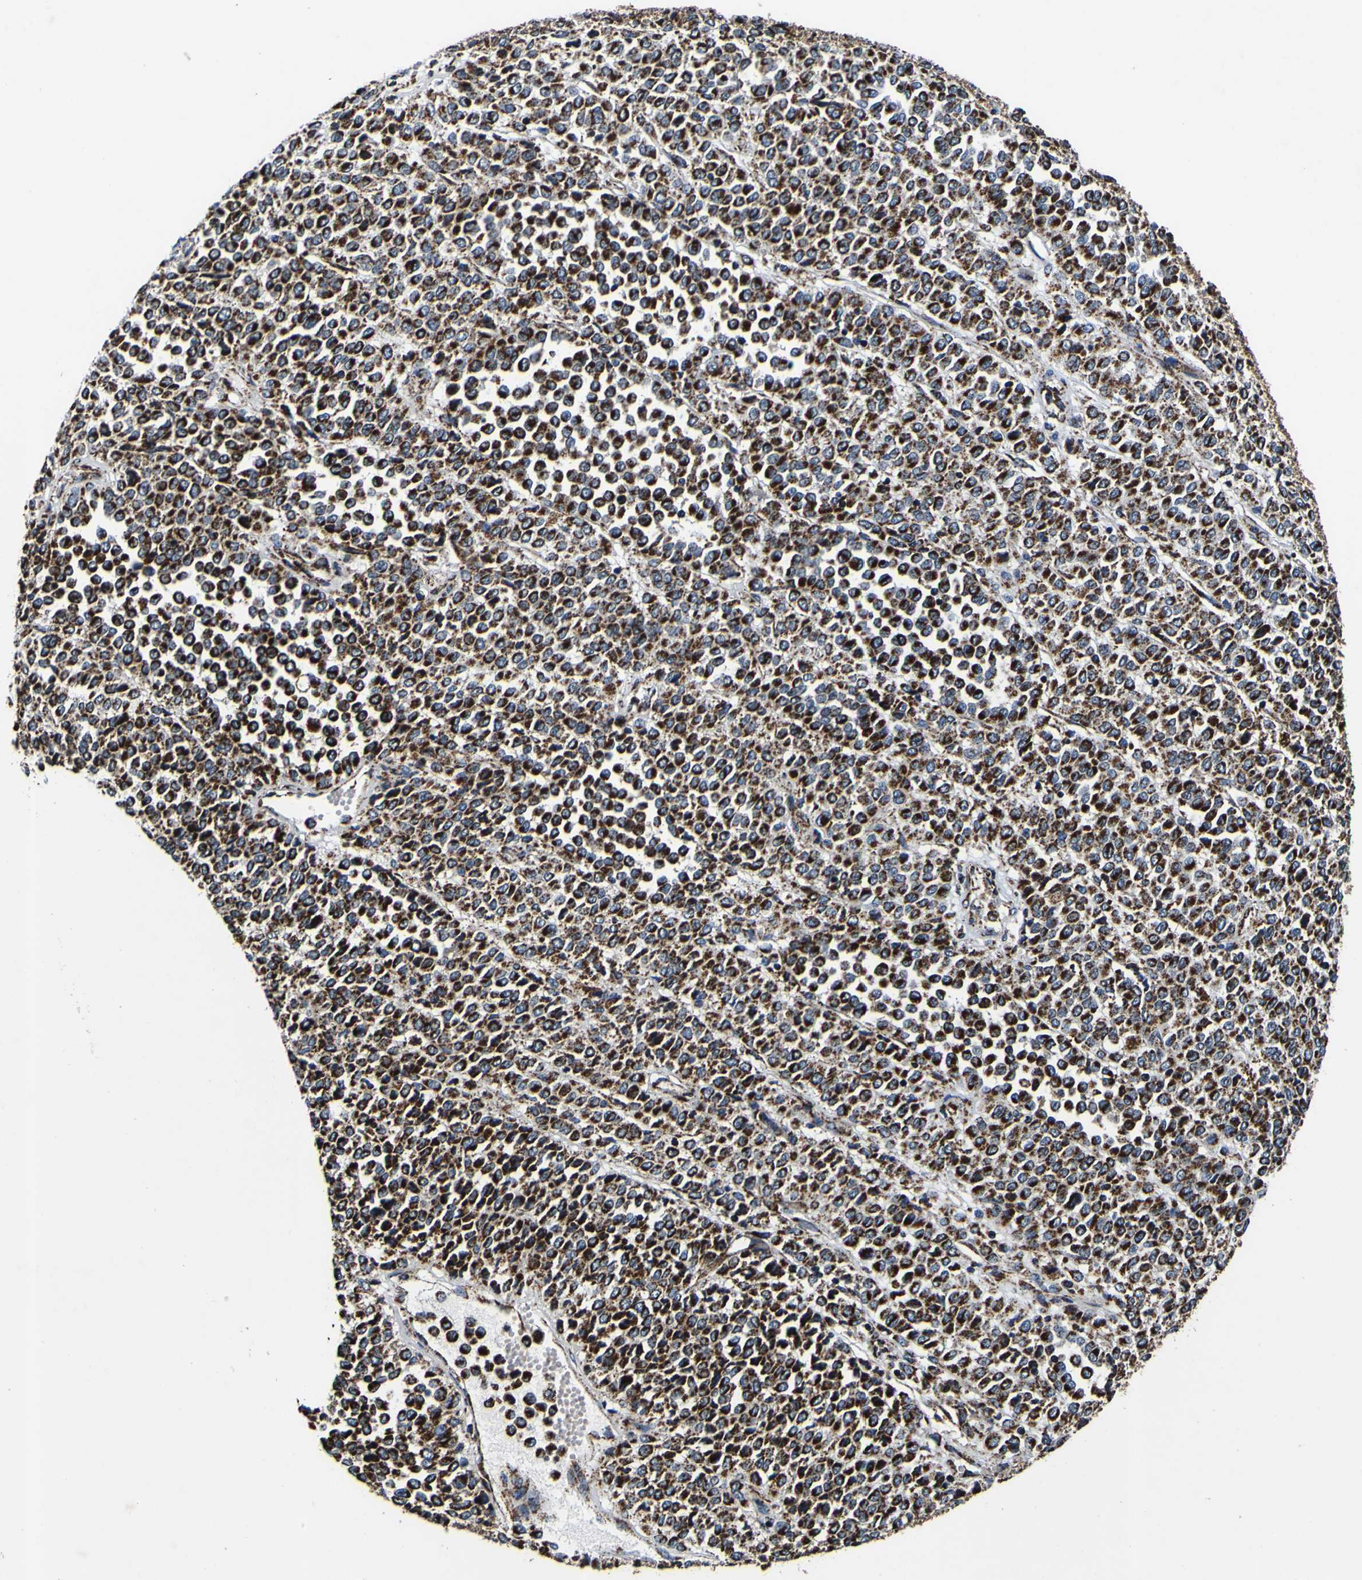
{"staining": {"intensity": "strong", "quantity": ">75%", "location": "cytoplasmic/membranous"}, "tissue": "melanoma", "cell_type": "Tumor cells", "image_type": "cancer", "snomed": [{"axis": "morphology", "description": "Malignant melanoma, Metastatic site"}, {"axis": "topography", "description": "Pancreas"}], "caption": "IHC micrograph of melanoma stained for a protein (brown), which shows high levels of strong cytoplasmic/membranous staining in approximately >75% of tumor cells.", "gene": "PTRH2", "patient": {"sex": "female", "age": 30}}